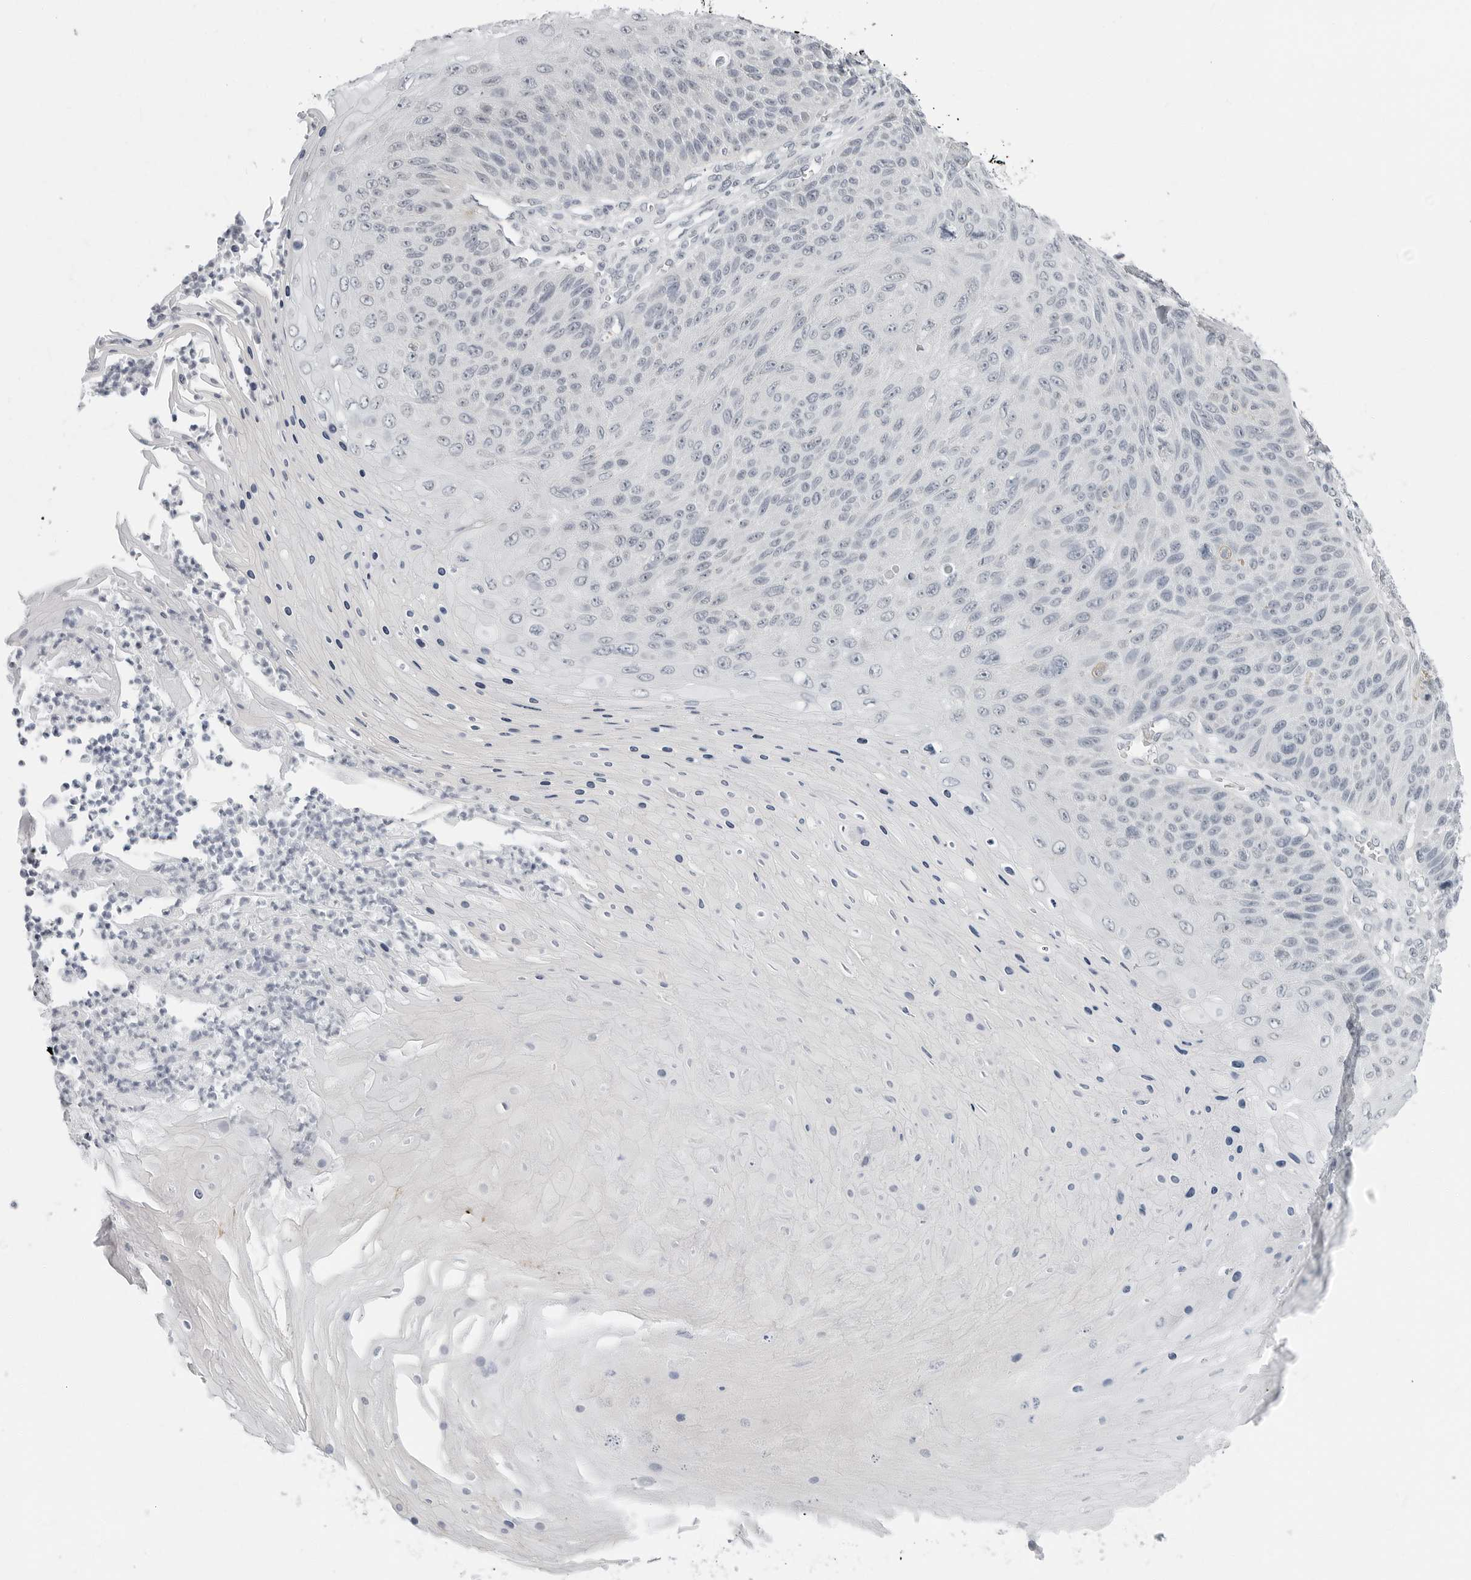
{"staining": {"intensity": "negative", "quantity": "none", "location": "none"}, "tissue": "skin cancer", "cell_type": "Tumor cells", "image_type": "cancer", "snomed": [{"axis": "morphology", "description": "Squamous cell carcinoma, NOS"}, {"axis": "topography", "description": "Skin"}], "caption": "High power microscopy micrograph of an immunohistochemistry (IHC) micrograph of skin squamous cell carcinoma, revealing no significant staining in tumor cells.", "gene": "XIRP1", "patient": {"sex": "female", "age": 88}}